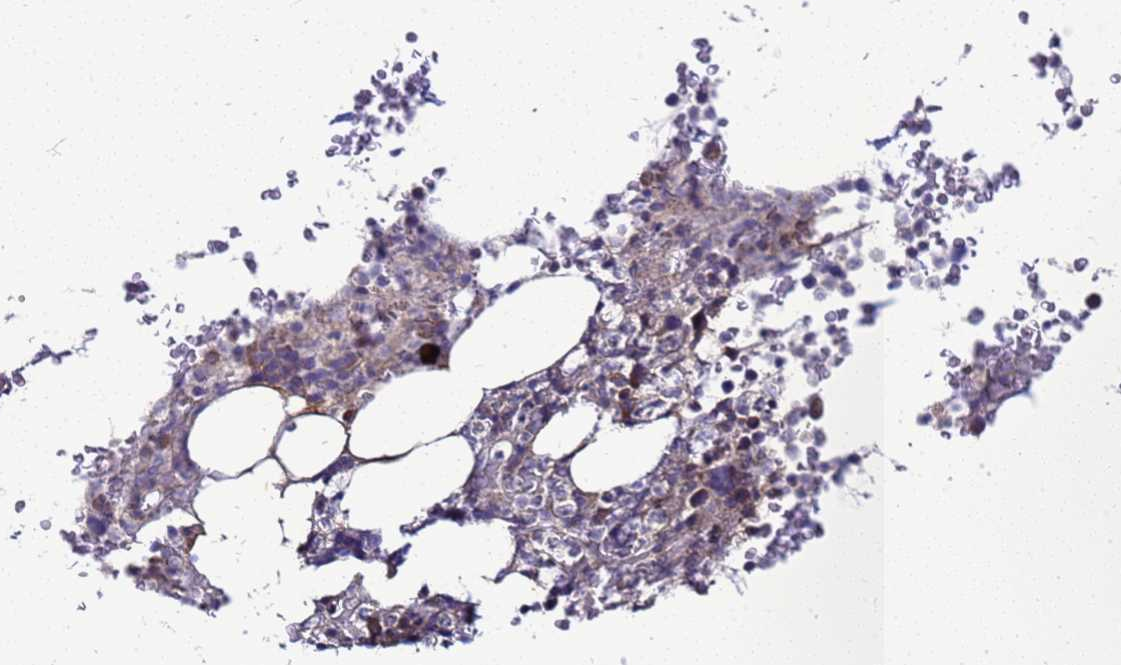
{"staining": {"intensity": "weak", "quantity": "<25%", "location": "cytoplasmic/membranous"}, "tissue": "bone marrow", "cell_type": "Hematopoietic cells", "image_type": "normal", "snomed": [{"axis": "morphology", "description": "Normal tissue, NOS"}, {"axis": "topography", "description": "Bone marrow"}], "caption": "Hematopoietic cells show no significant protein positivity in unremarkable bone marrow.", "gene": "MON1B", "patient": {"sex": "male", "age": 58}}